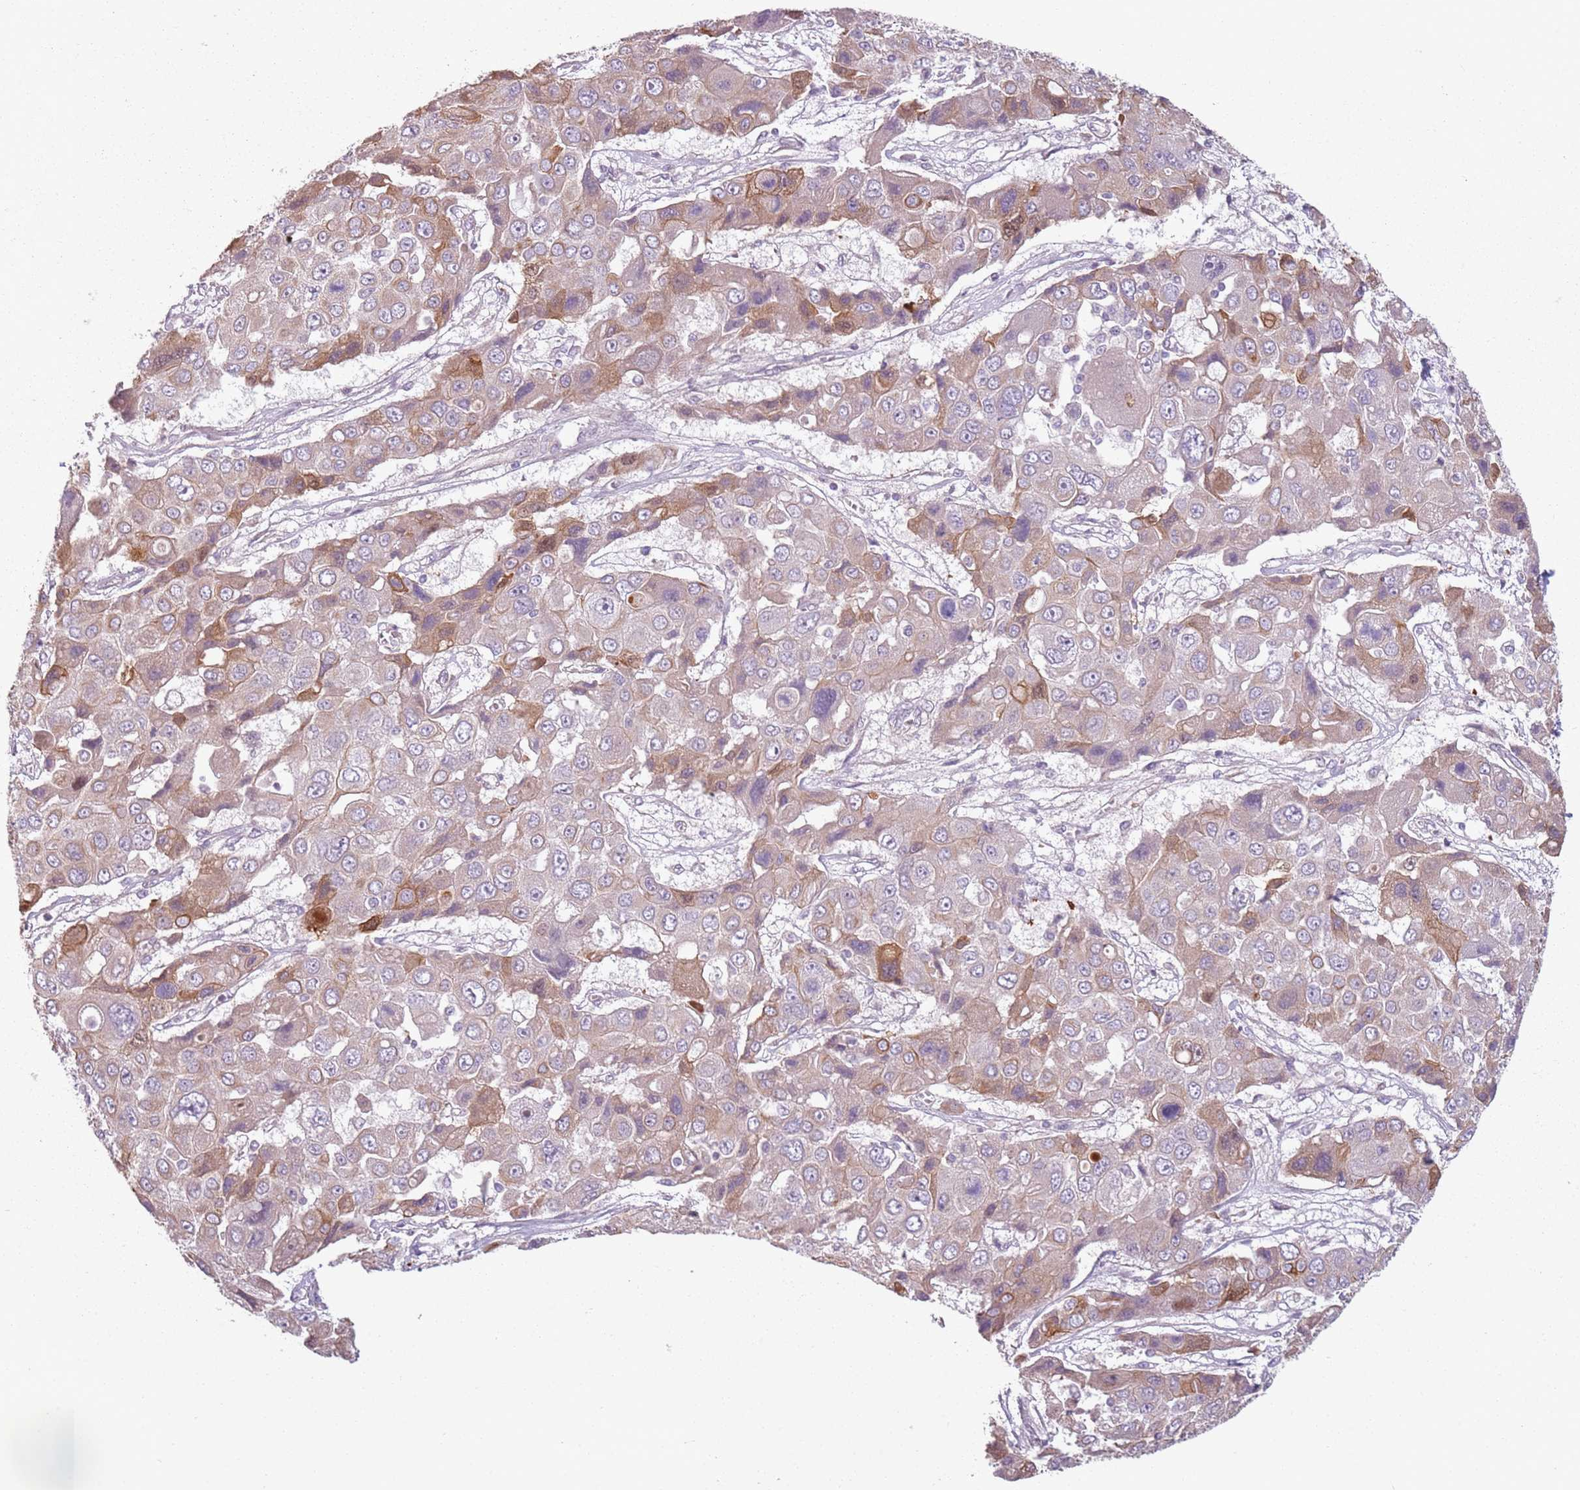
{"staining": {"intensity": "moderate", "quantity": "<25%", "location": "cytoplasmic/membranous"}, "tissue": "liver cancer", "cell_type": "Tumor cells", "image_type": "cancer", "snomed": [{"axis": "morphology", "description": "Cholangiocarcinoma"}, {"axis": "topography", "description": "Liver"}], "caption": "The immunohistochemical stain shows moderate cytoplasmic/membranous positivity in tumor cells of liver cholangiocarcinoma tissue.", "gene": "TLCD2", "patient": {"sex": "male", "age": 67}}